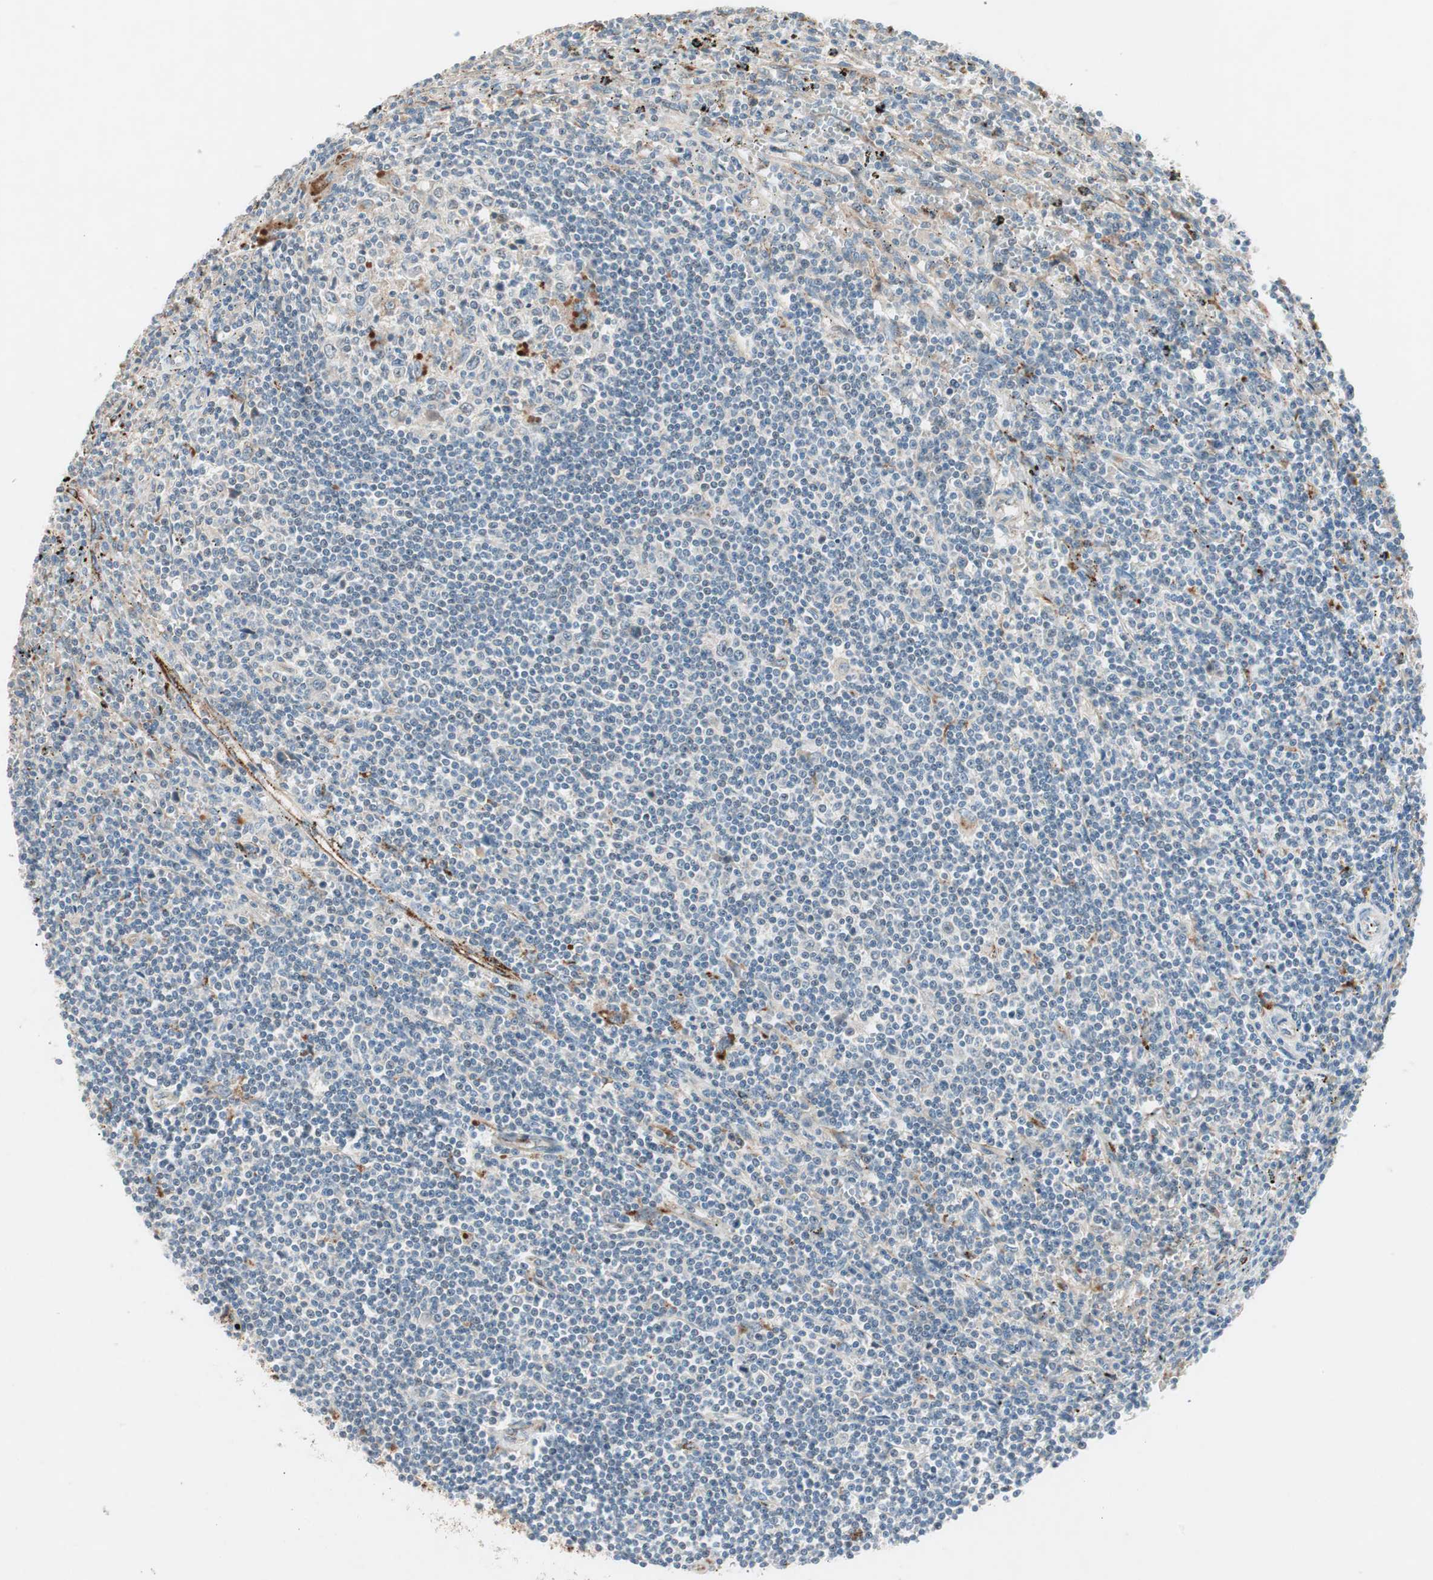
{"staining": {"intensity": "negative", "quantity": "none", "location": "none"}, "tissue": "lymphoma", "cell_type": "Tumor cells", "image_type": "cancer", "snomed": [{"axis": "morphology", "description": "Malignant lymphoma, non-Hodgkin's type, Low grade"}, {"axis": "topography", "description": "Spleen"}], "caption": "Tumor cells show no significant protein staining in low-grade malignant lymphoma, non-Hodgkin's type.", "gene": "FGFR4", "patient": {"sex": "male", "age": 76}}